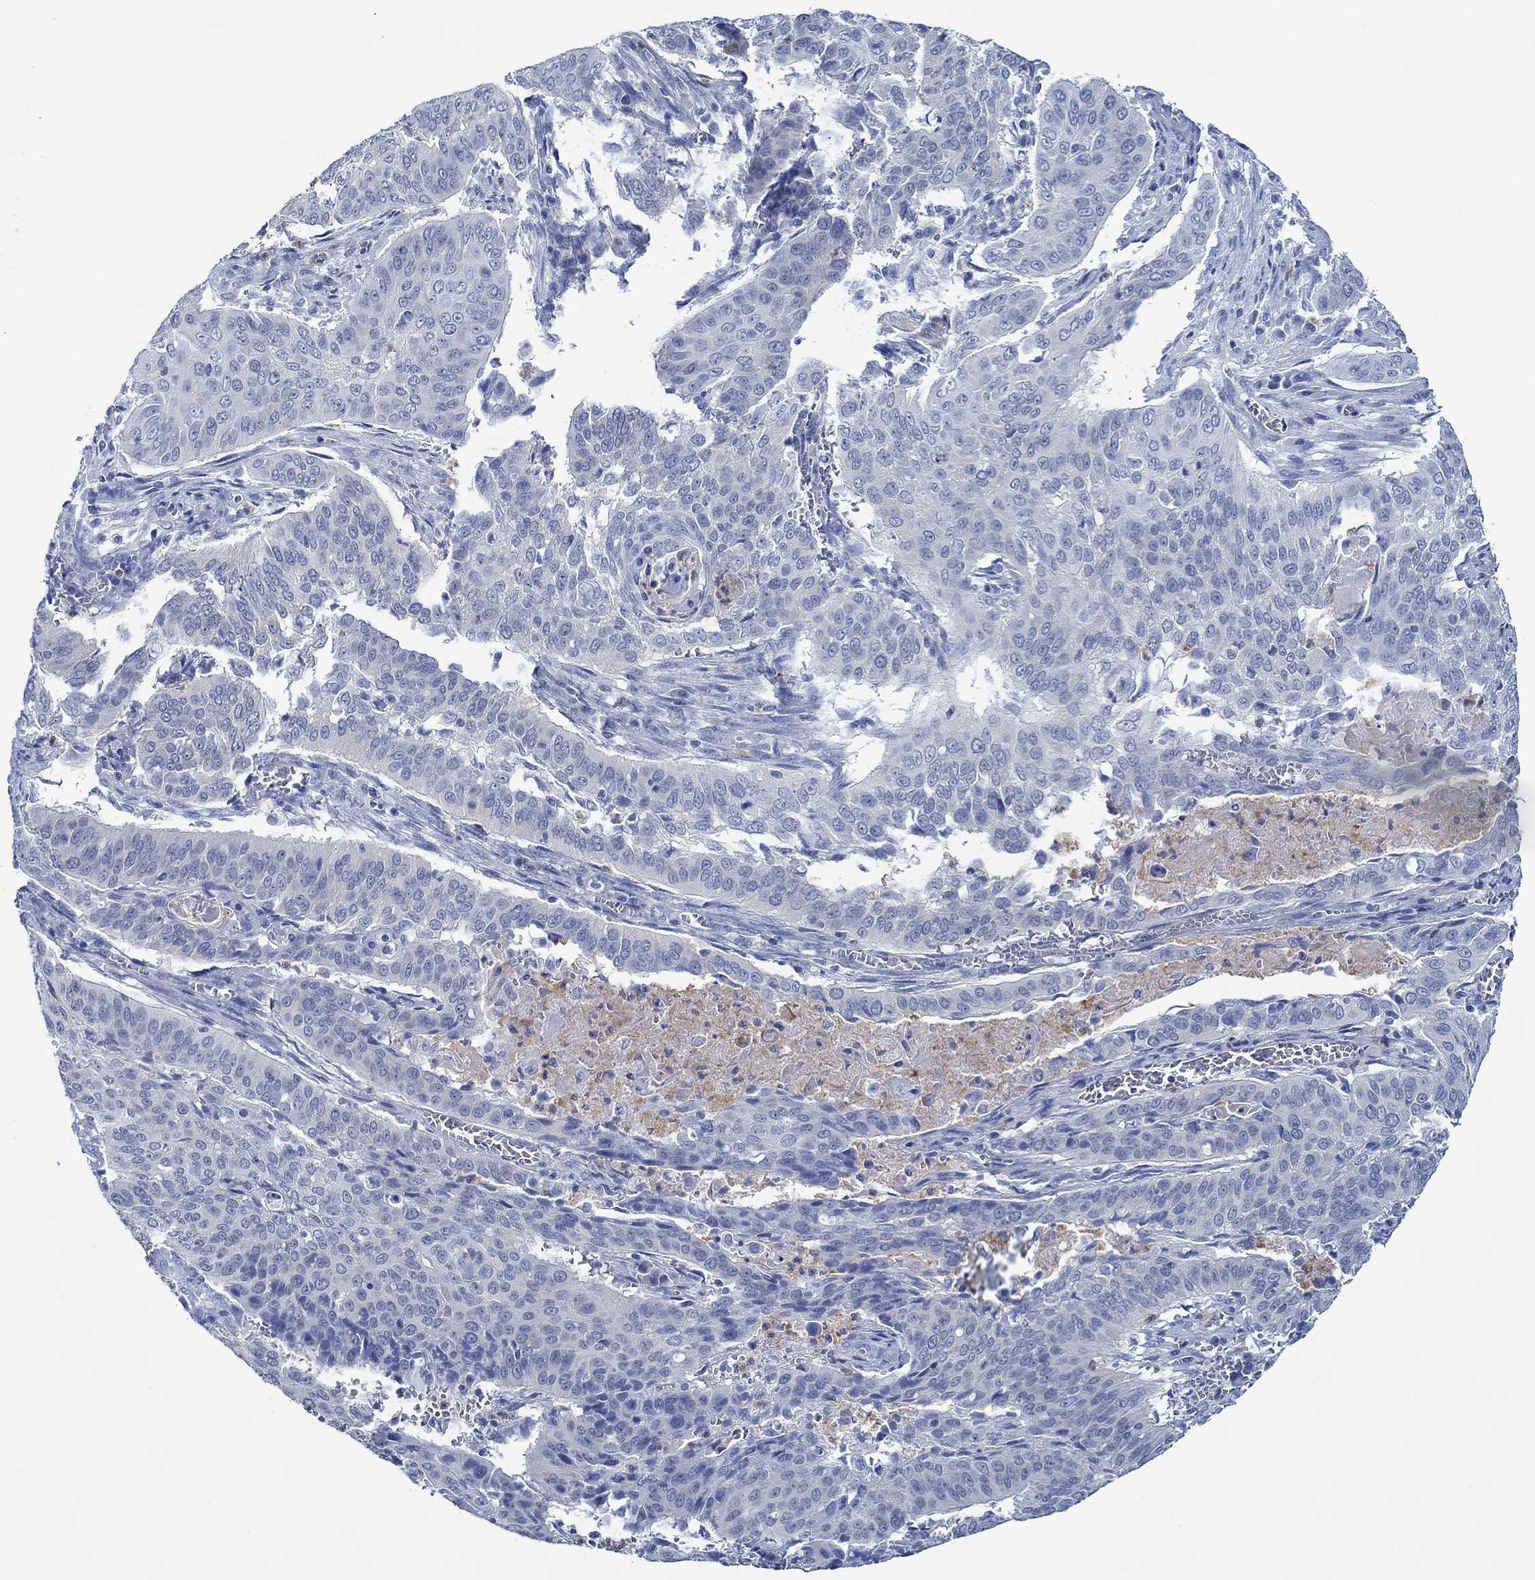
{"staining": {"intensity": "negative", "quantity": "none", "location": "none"}, "tissue": "cervical cancer", "cell_type": "Tumor cells", "image_type": "cancer", "snomed": [{"axis": "morphology", "description": "Squamous cell carcinoma, NOS"}, {"axis": "topography", "description": "Cervix"}], "caption": "A high-resolution image shows immunohistochemistry staining of cervical squamous cell carcinoma, which displays no significant staining in tumor cells.", "gene": "ZNF671", "patient": {"sex": "female", "age": 39}}